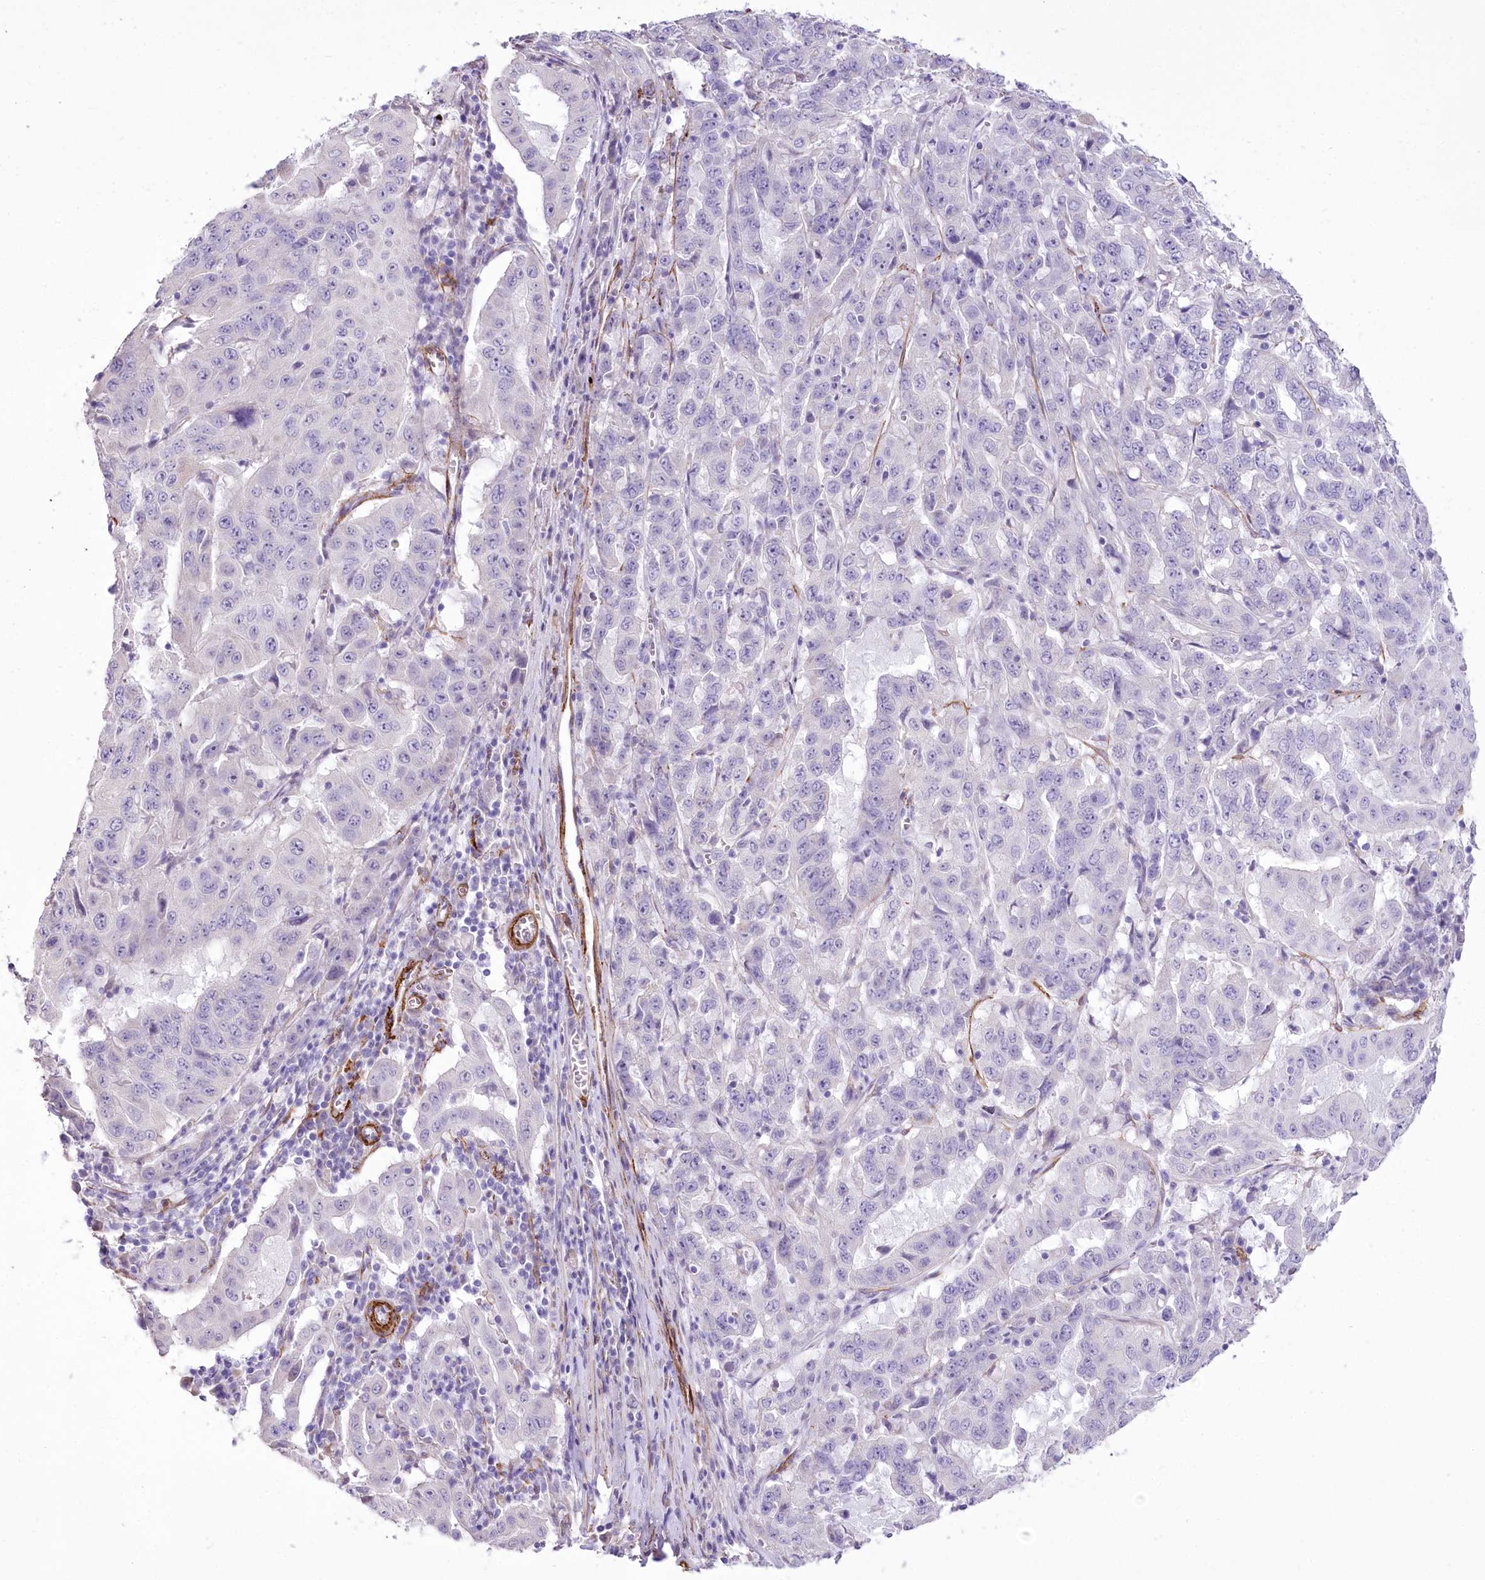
{"staining": {"intensity": "negative", "quantity": "none", "location": "none"}, "tissue": "pancreatic cancer", "cell_type": "Tumor cells", "image_type": "cancer", "snomed": [{"axis": "morphology", "description": "Adenocarcinoma, NOS"}, {"axis": "topography", "description": "Pancreas"}], "caption": "IHC photomicrograph of adenocarcinoma (pancreatic) stained for a protein (brown), which shows no positivity in tumor cells.", "gene": "SYNPO2", "patient": {"sex": "male", "age": 63}}